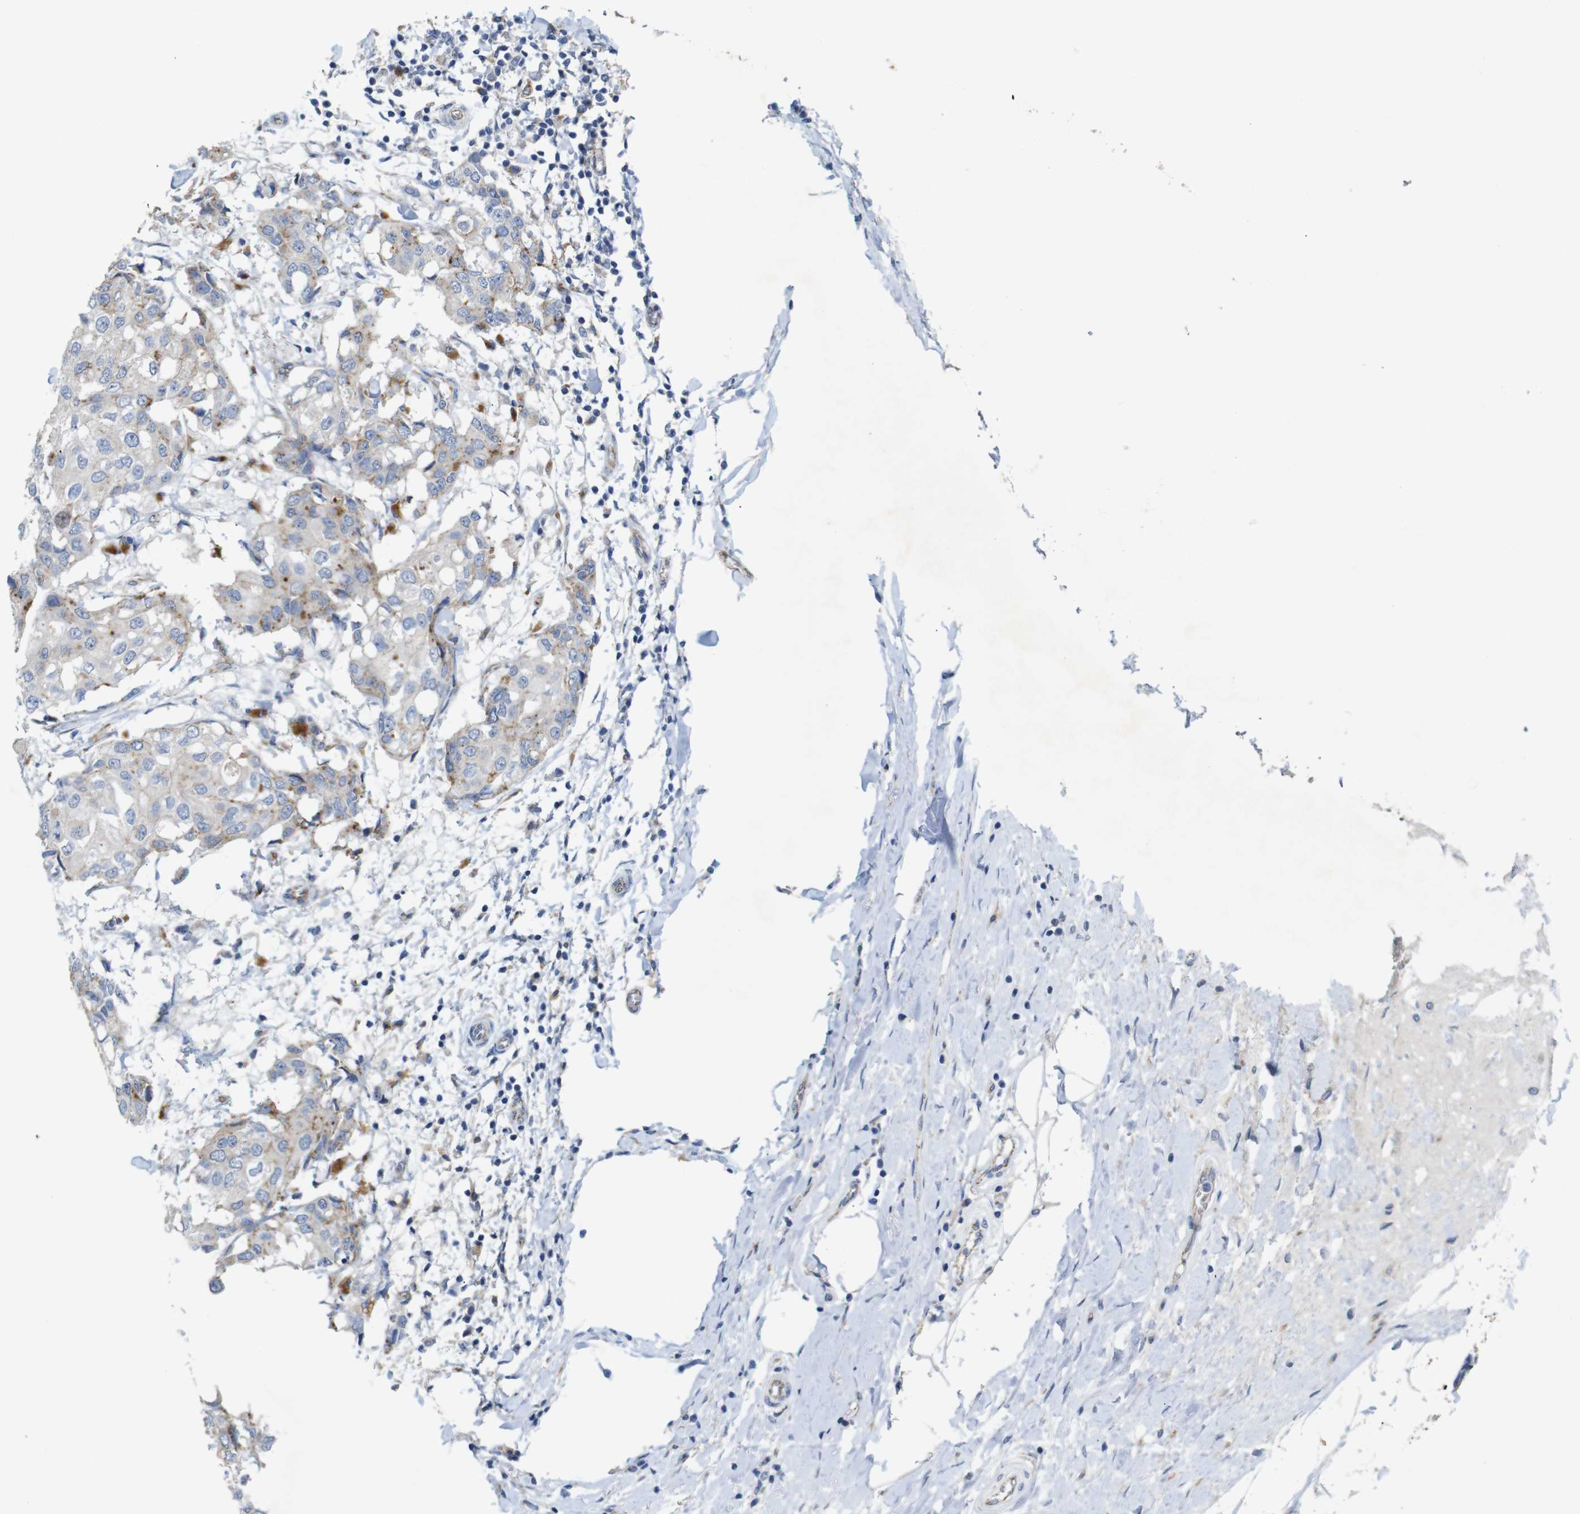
{"staining": {"intensity": "weak", "quantity": "<25%", "location": "cytoplasmic/membranous"}, "tissue": "breast cancer", "cell_type": "Tumor cells", "image_type": "cancer", "snomed": [{"axis": "morphology", "description": "Duct carcinoma"}, {"axis": "topography", "description": "Breast"}], "caption": "Tumor cells show no significant positivity in breast cancer (invasive ductal carcinoma).", "gene": "NHLRC3", "patient": {"sex": "female", "age": 27}}